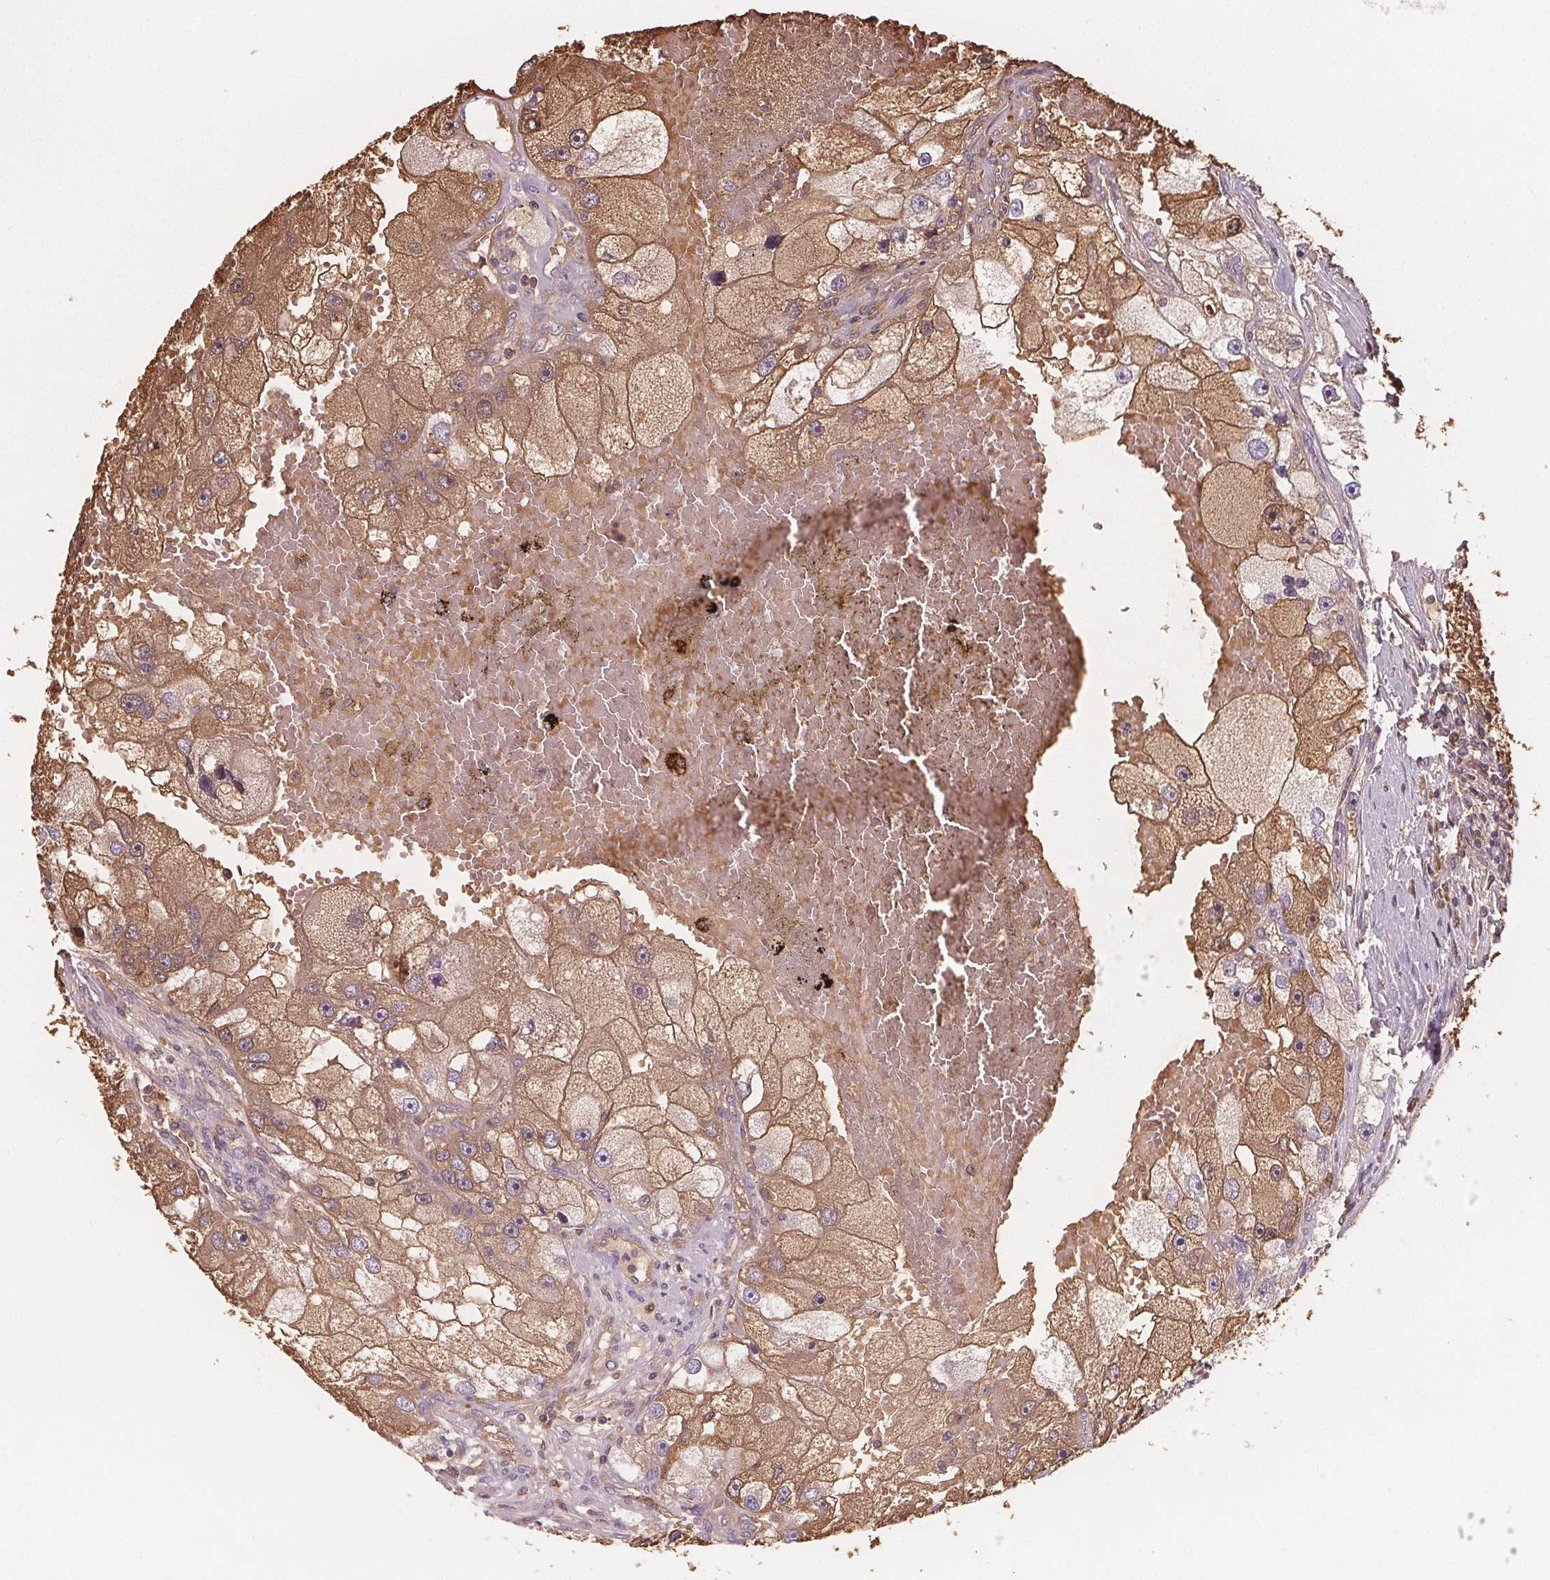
{"staining": {"intensity": "weak", "quantity": ">75%", "location": "cytoplasmic/membranous"}, "tissue": "renal cancer", "cell_type": "Tumor cells", "image_type": "cancer", "snomed": [{"axis": "morphology", "description": "Adenocarcinoma, NOS"}, {"axis": "topography", "description": "Kidney"}], "caption": "Immunohistochemical staining of human adenocarcinoma (renal) reveals low levels of weak cytoplasmic/membranous protein expression in approximately >75% of tumor cells.", "gene": "EIF3D", "patient": {"sex": "male", "age": 63}}